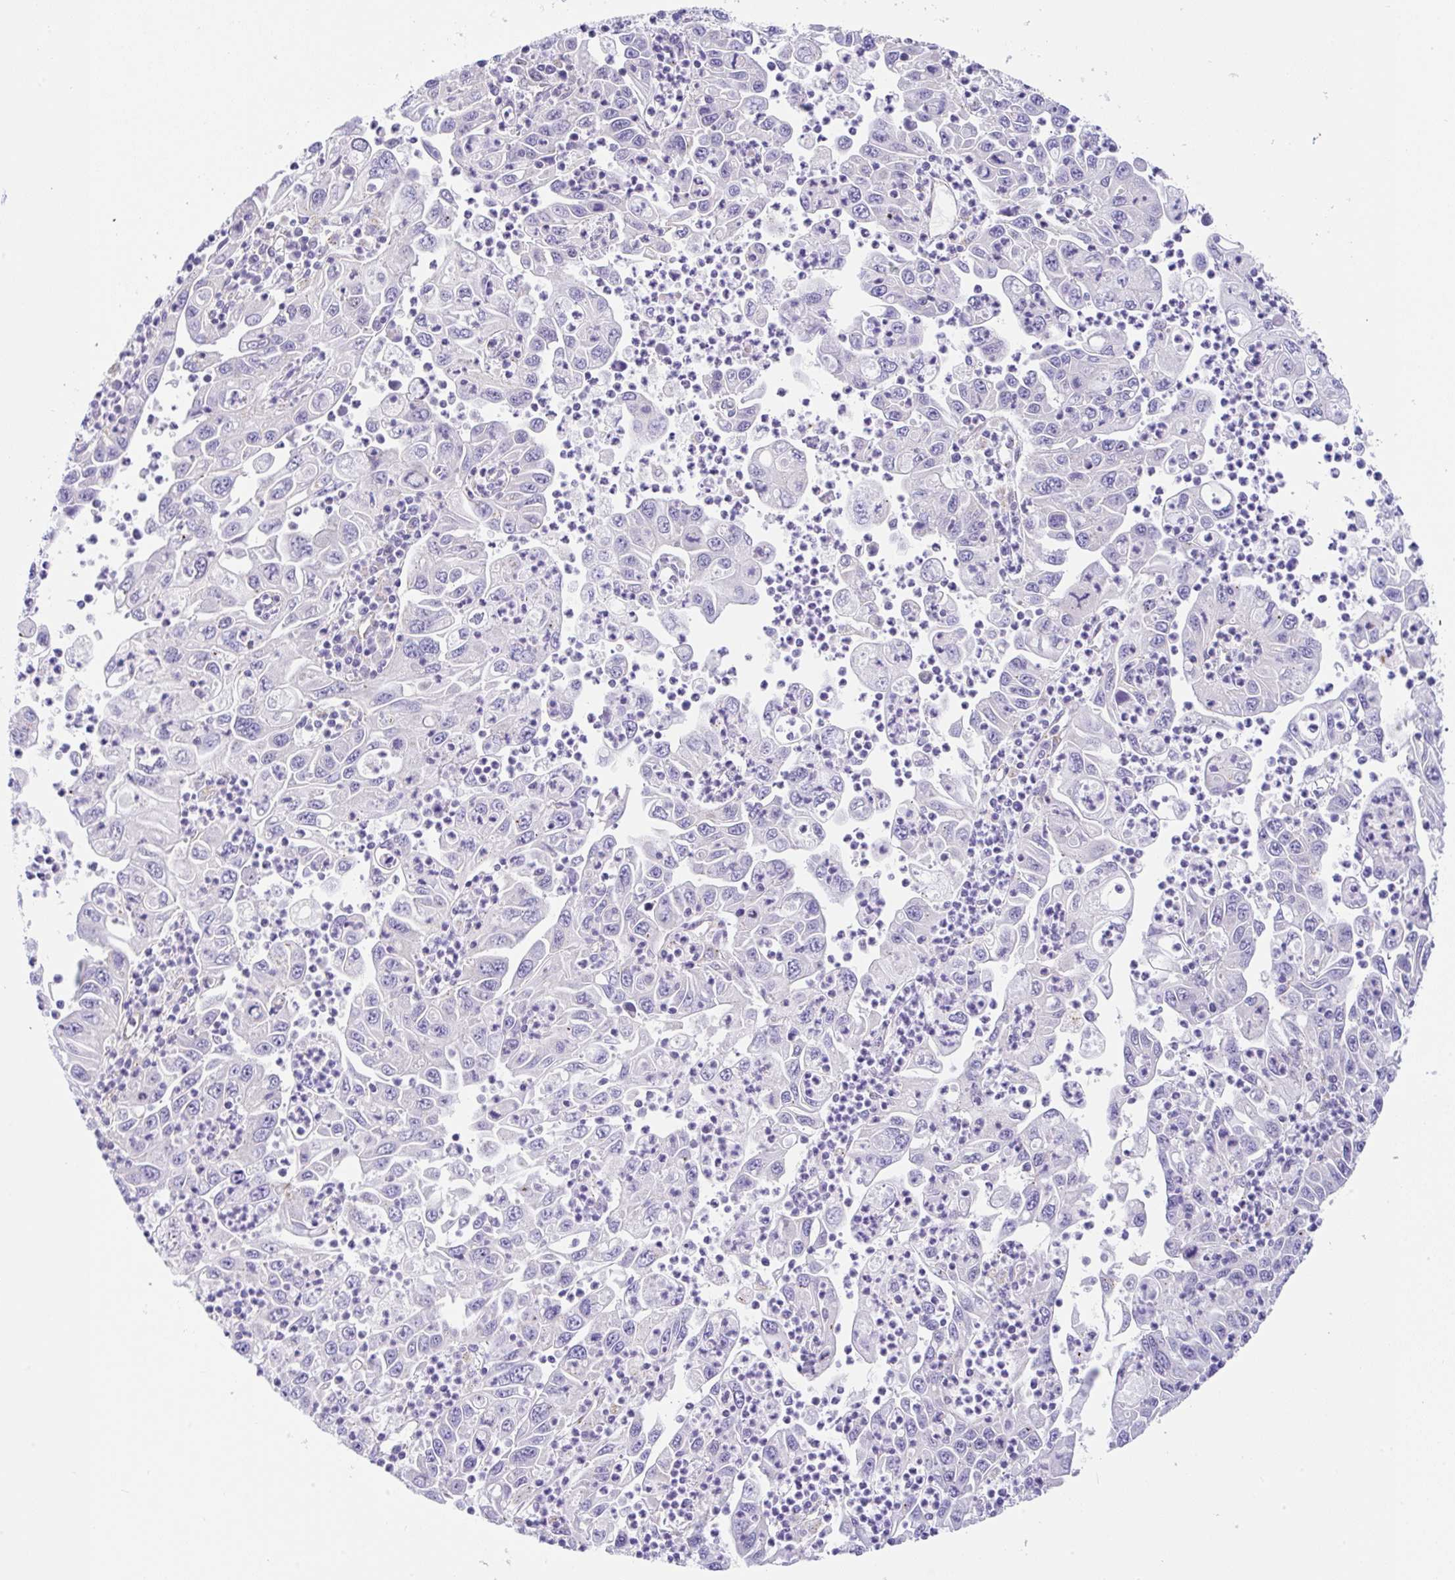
{"staining": {"intensity": "negative", "quantity": "none", "location": "none"}, "tissue": "endometrial cancer", "cell_type": "Tumor cells", "image_type": "cancer", "snomed": [{"axis": "morphology", "description": "Adenocarcinoma, NOS"}, {"axis": "topography", "description": "Uterus"}], "caption": "Human endometrial adenocarcinoma stained for a protein using immunohistochemistry (IHC) reveals no expression in tumor cells.", "gene": "CGNL1", "patient": {"sex": "female", "age": 62}}